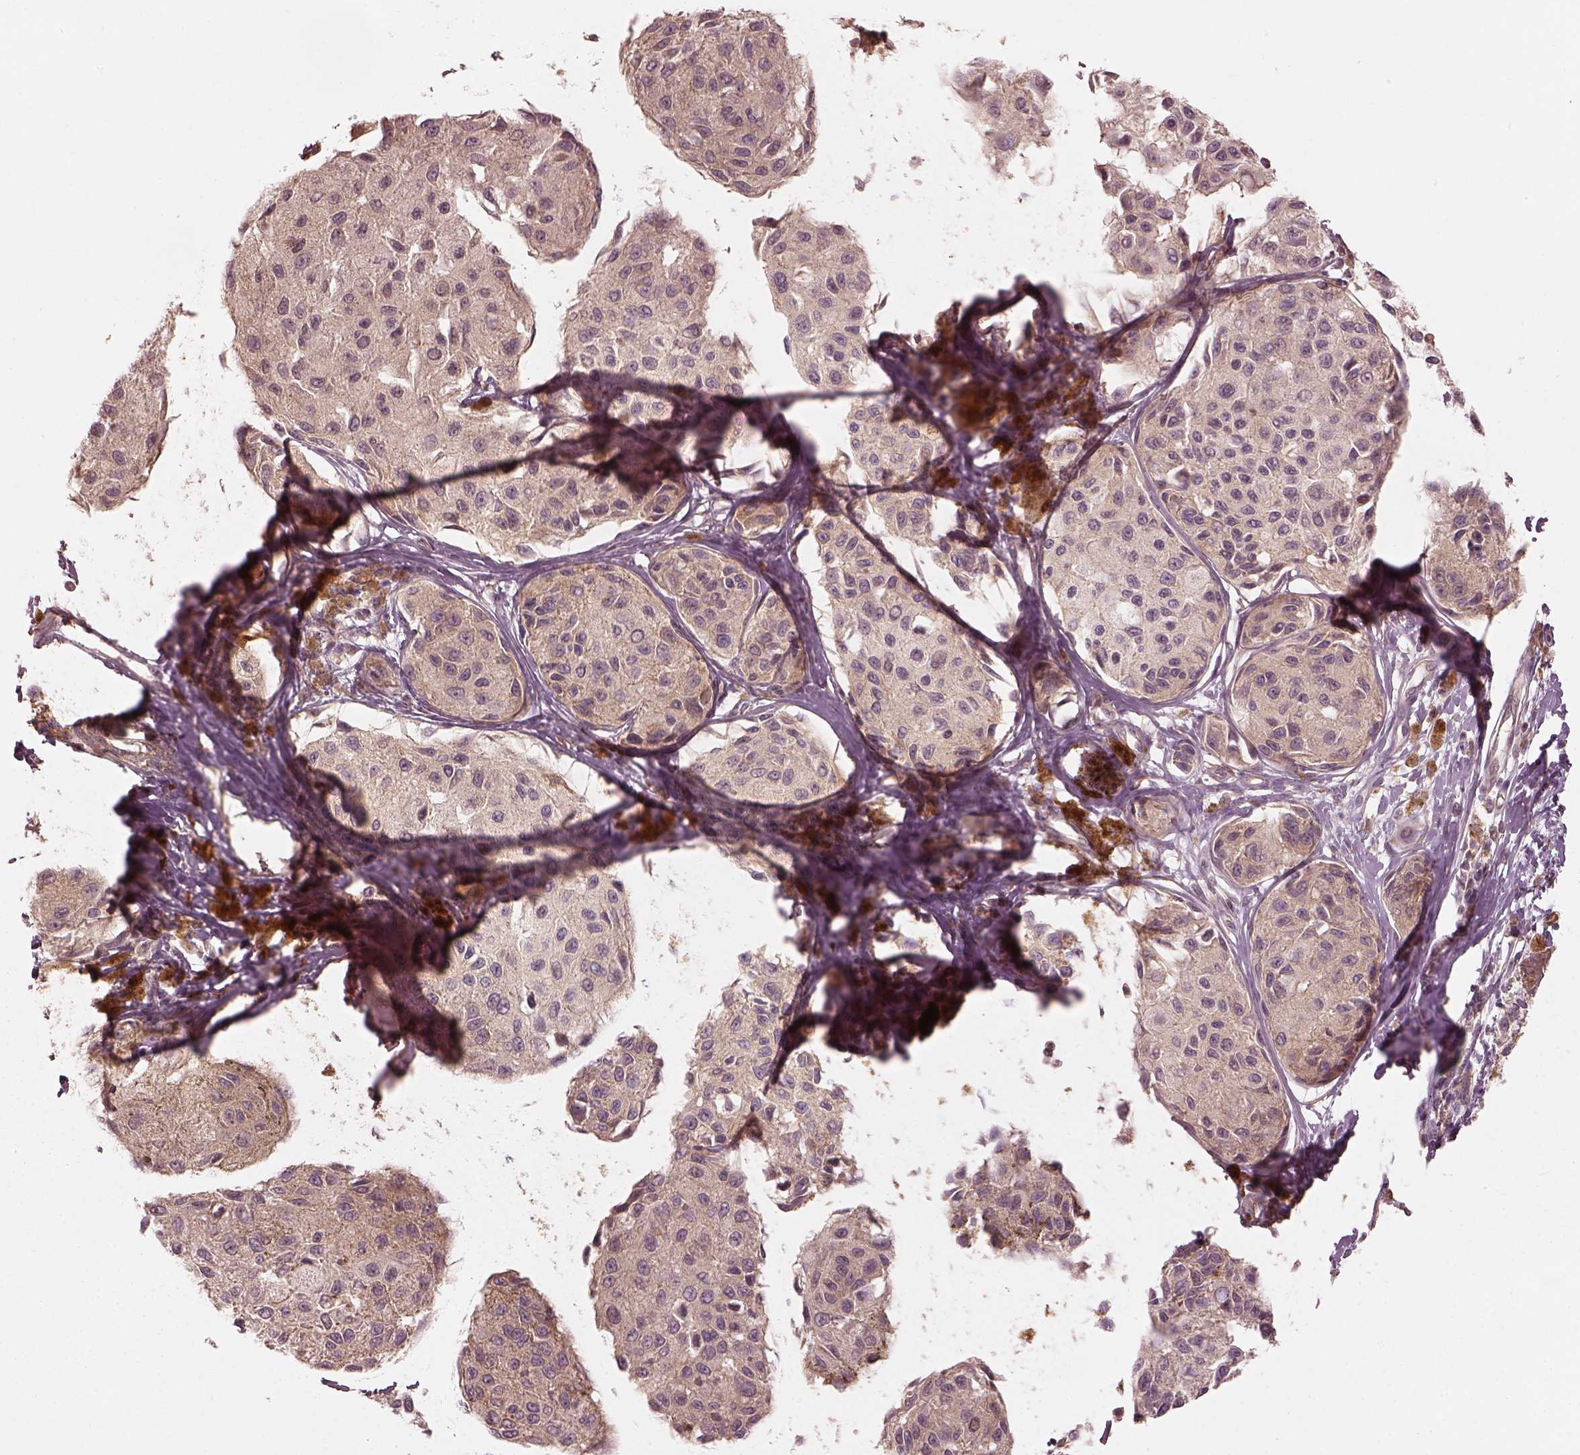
{"staining": {"intensity": "weak", "quantity": "25%-75%", "location": "cytoplasmic/membranous"}, "tissue": "melanoma", "cell_type": "Tumor cells", "image_type": "cancer", "snomed": [{"axis": "morphology", "description": "Malignant melanoma, NOS"}, {"axis": "topography", "description": "Skin"}], "caption": "Immunohistochemistry (IHC) of human malignant melanoma demonstrates low levels of weak cytoplasmic/membranous positivity in about 25%-75% of tumor cells.", "gene": "FAM107B", "patient": {"sex": "female", "age": 38}}